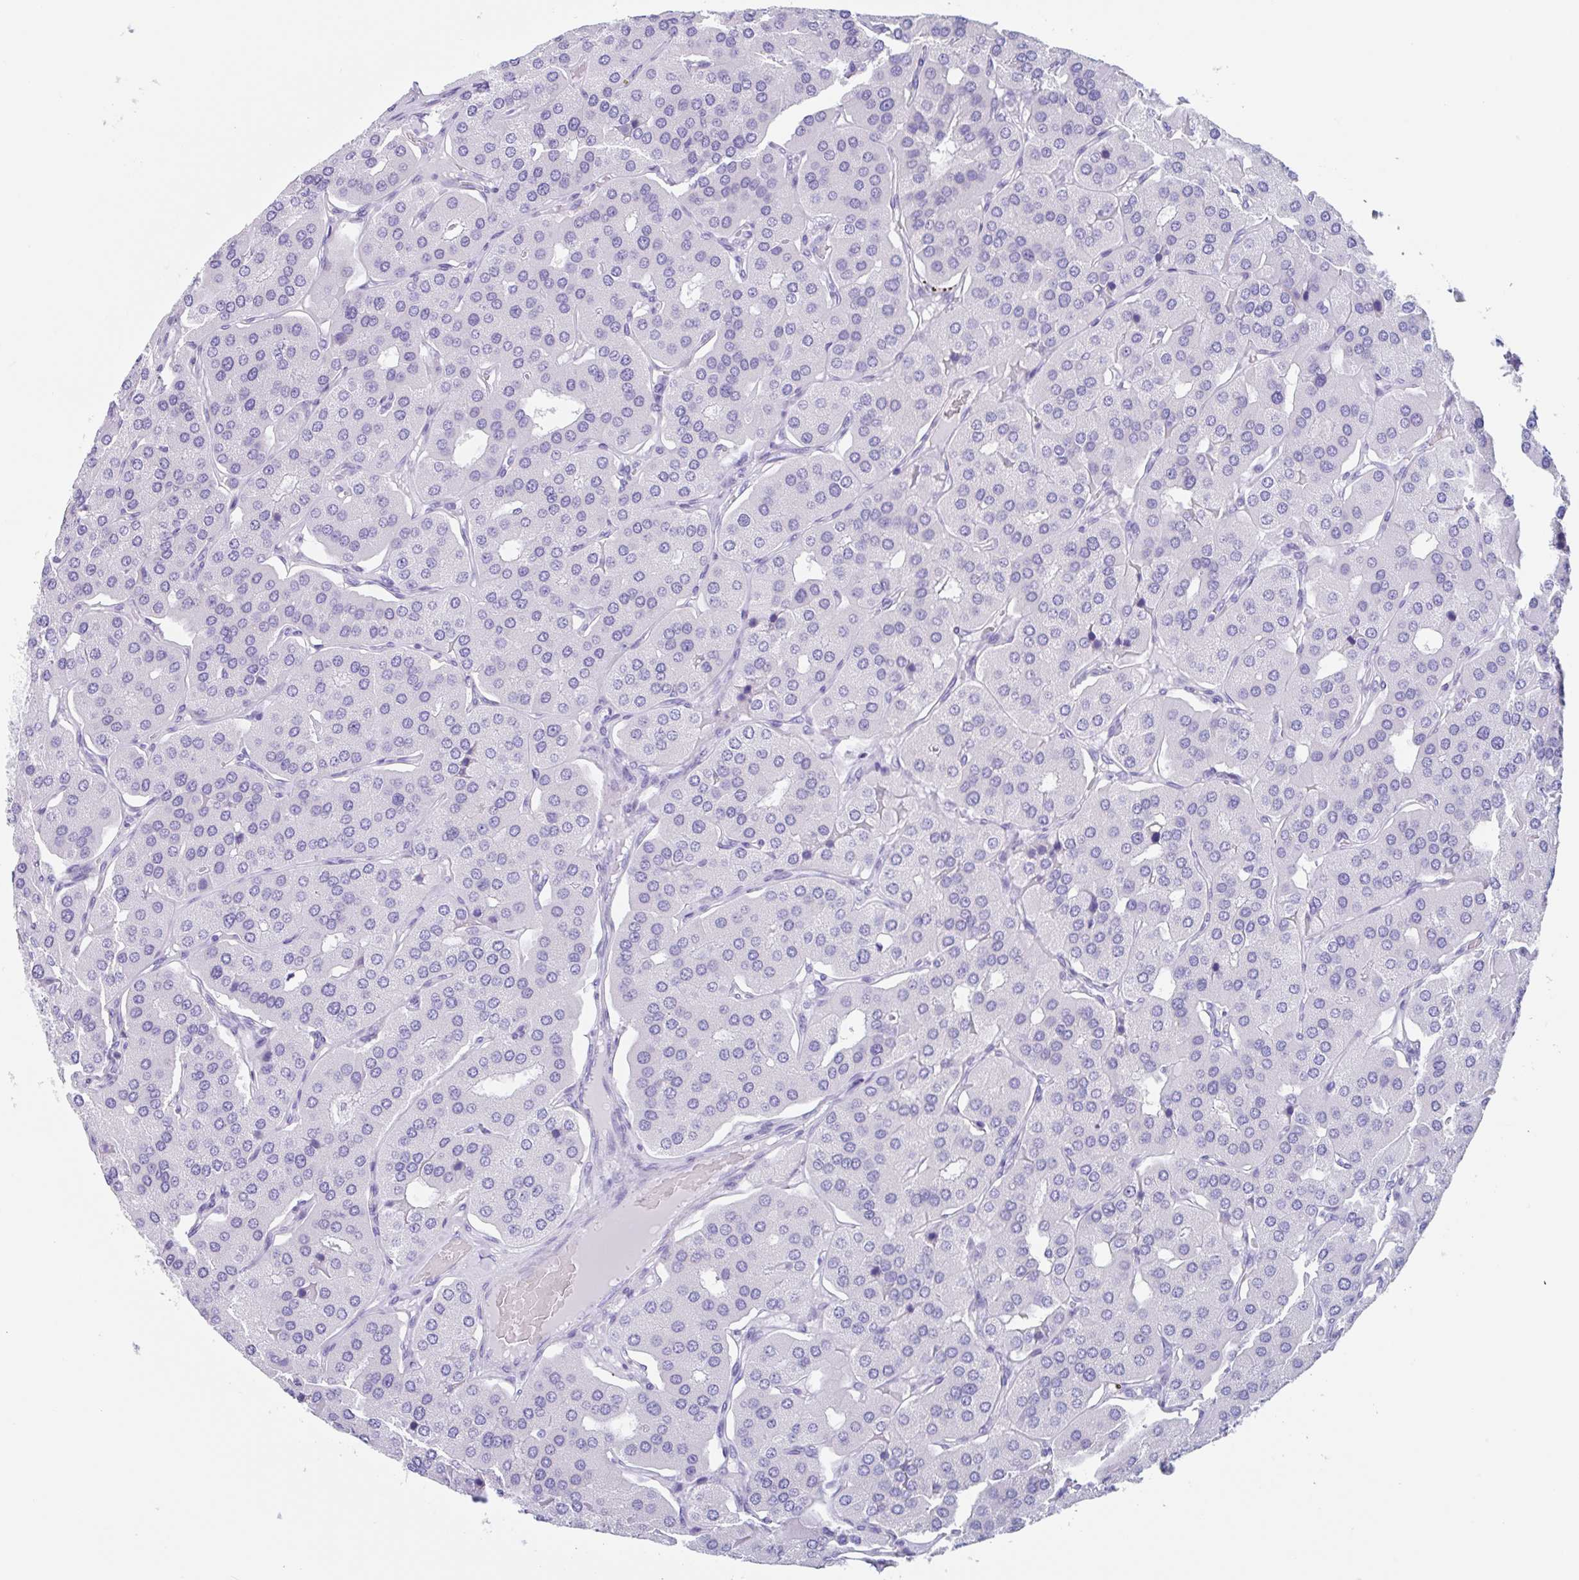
{"staining": {"intensity": "negative", "quantity": "none", "location": "none"}, "tissue": "parathyroid gland", "cell_type": "Glandular cells", "image_type": "normal", "snomed": [{"axis": "morphology", "description": "Normal tissue, NOS"}, {"axis": "morphology", "description": "Adenoma, NOS"}, {"axis": "topography", "description": "Parathyroid gland"}], "caption": "An image of parathyroid gland stained for a protein shows no brown staining in glandular cells.", "gene": "TAS2R41", "patient": {"sex": "female", "age": 86}}